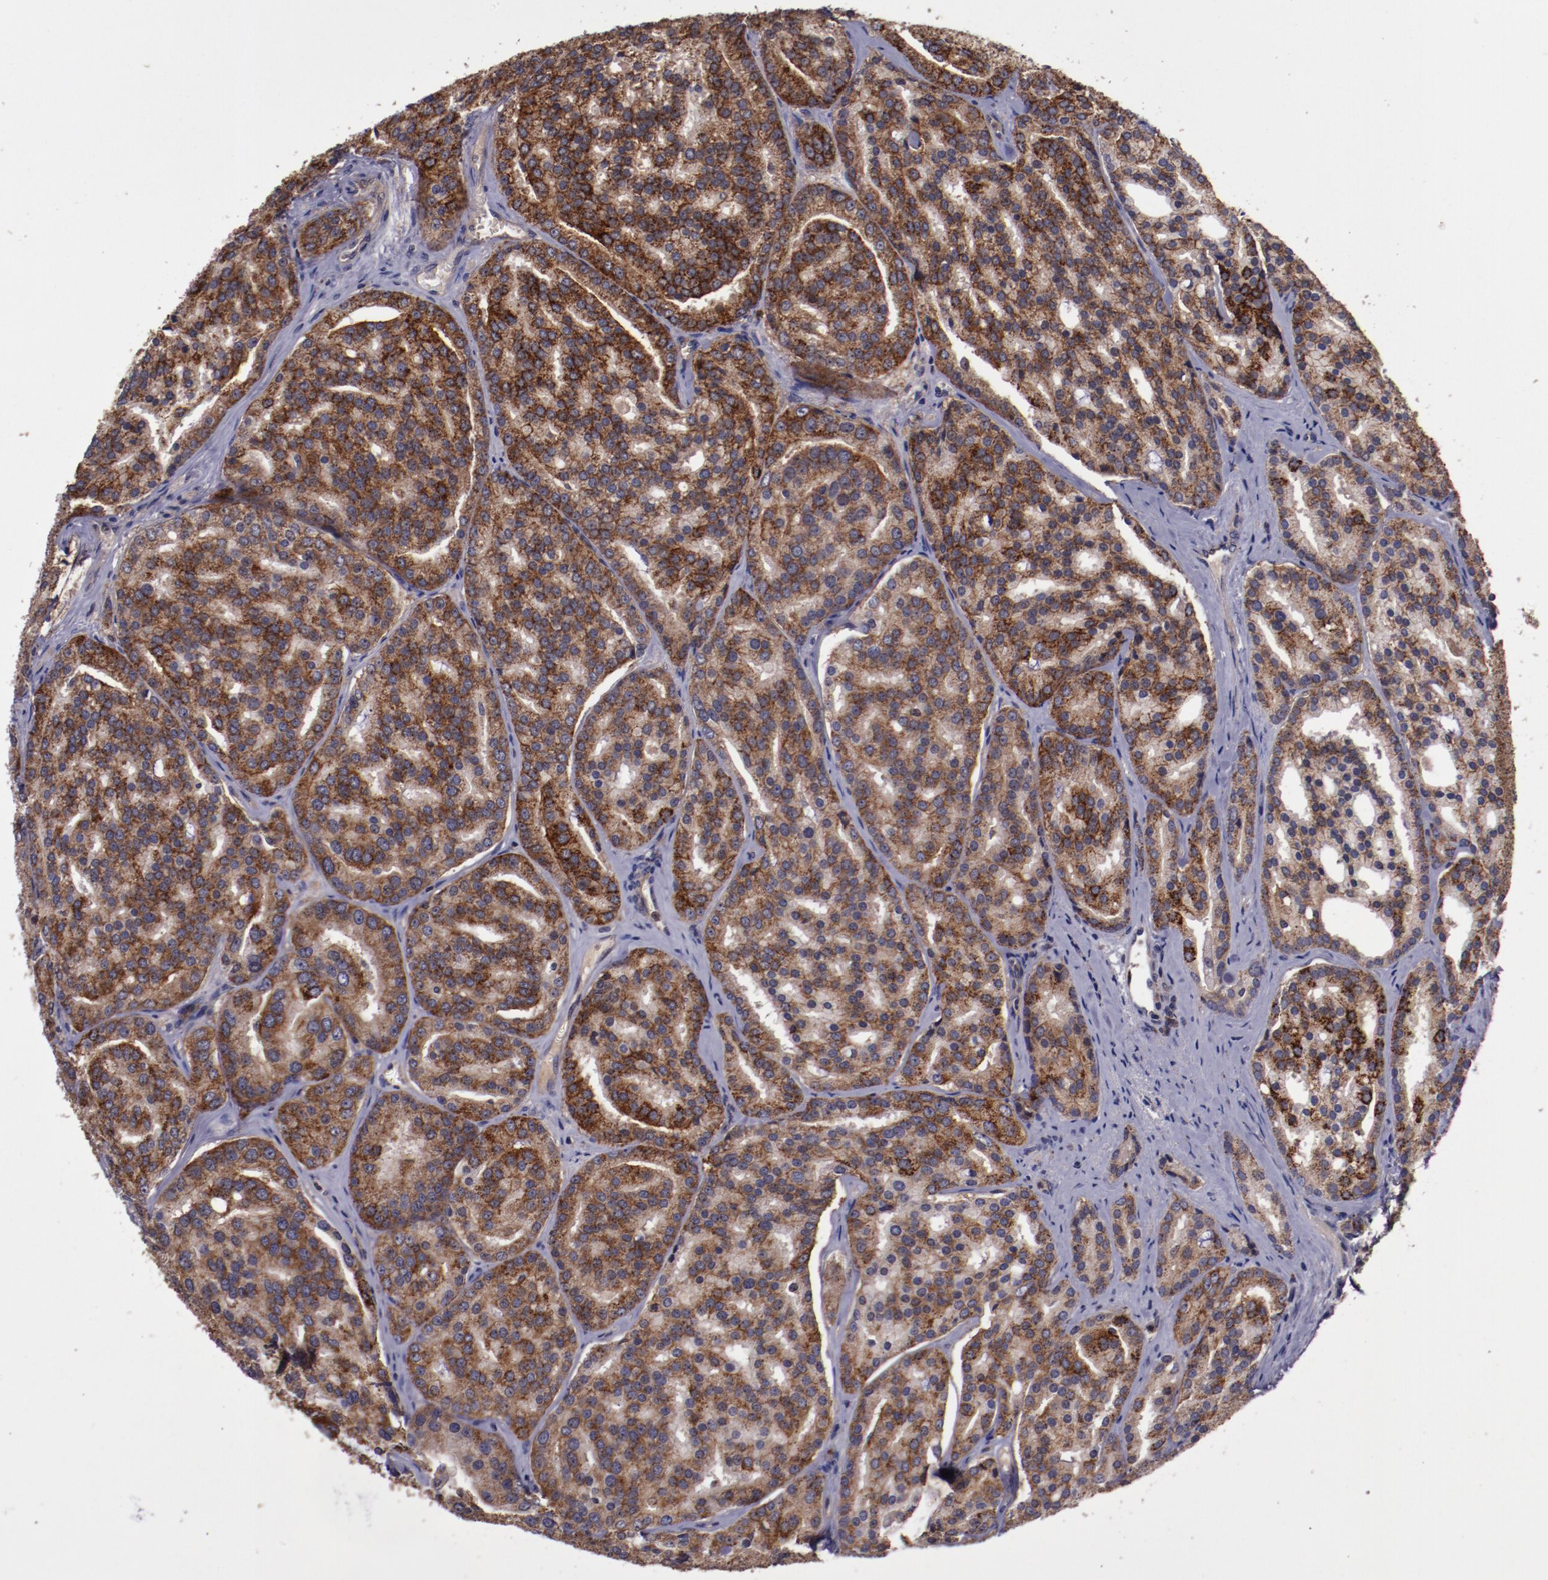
{"staining": {"intensity": "moderate", "quantity": ">75%", "location": "cytoplasmic/membranous"}, "tissue": "prostate cancer", "cell_type": "Tumor cells", "image_type": "cancer", "snomed": [{"axis": "morphology", "description": "Adenocarcinoma, High grade"}, {"axis": "topography", "description": "Prostate"}], "caption": "Prostate cancer (high-grade adenocarcinoma) stained with a brown dye shows moderate cytoplasmic/membranous positive expression in approximately >75% of tumor cells.", "gene": "FTSJ1", "patient": {"sex": "male", "age": 64}}